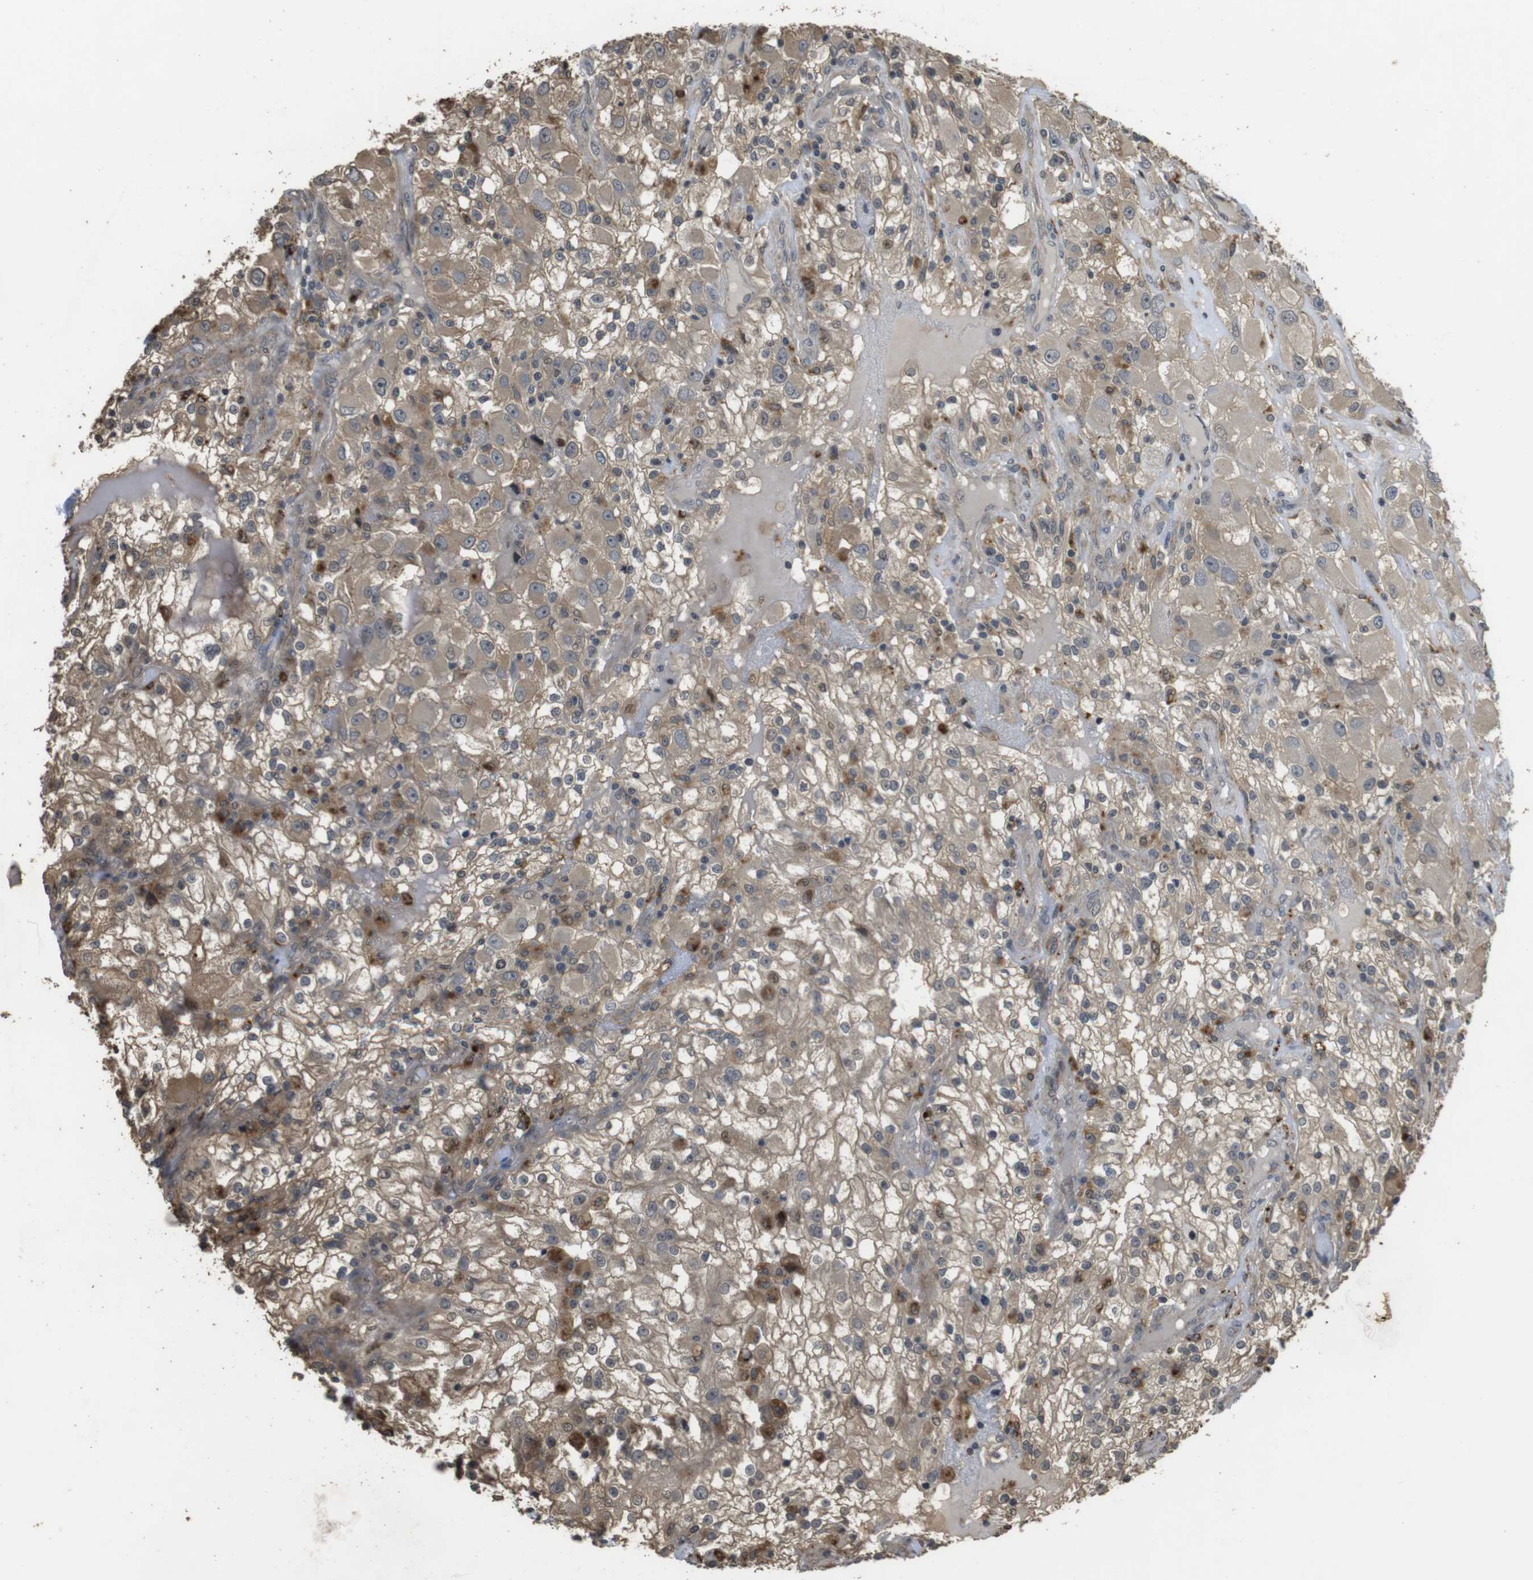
{"staining": {"intensity": "moderate", "quantity": ">75%", "location": "cytoplasmic/membranous"}, "tissue": "renal cancer", "cell_type": "Tumor cells", "image_type": "cancer", "snomed": [{"axis": "morphology", "description": "Adenocarcinoma, NOS"}, {"axis": "topography", "description": "Kidney"}], "caption": "The histopathology image shows staining of renal cancer, revealing moderate cytoplasmic/membranous protein expression (brown color) within tumor cells.", "gene": "FZD10", "patient": {"sex": "female", "age": 52}}